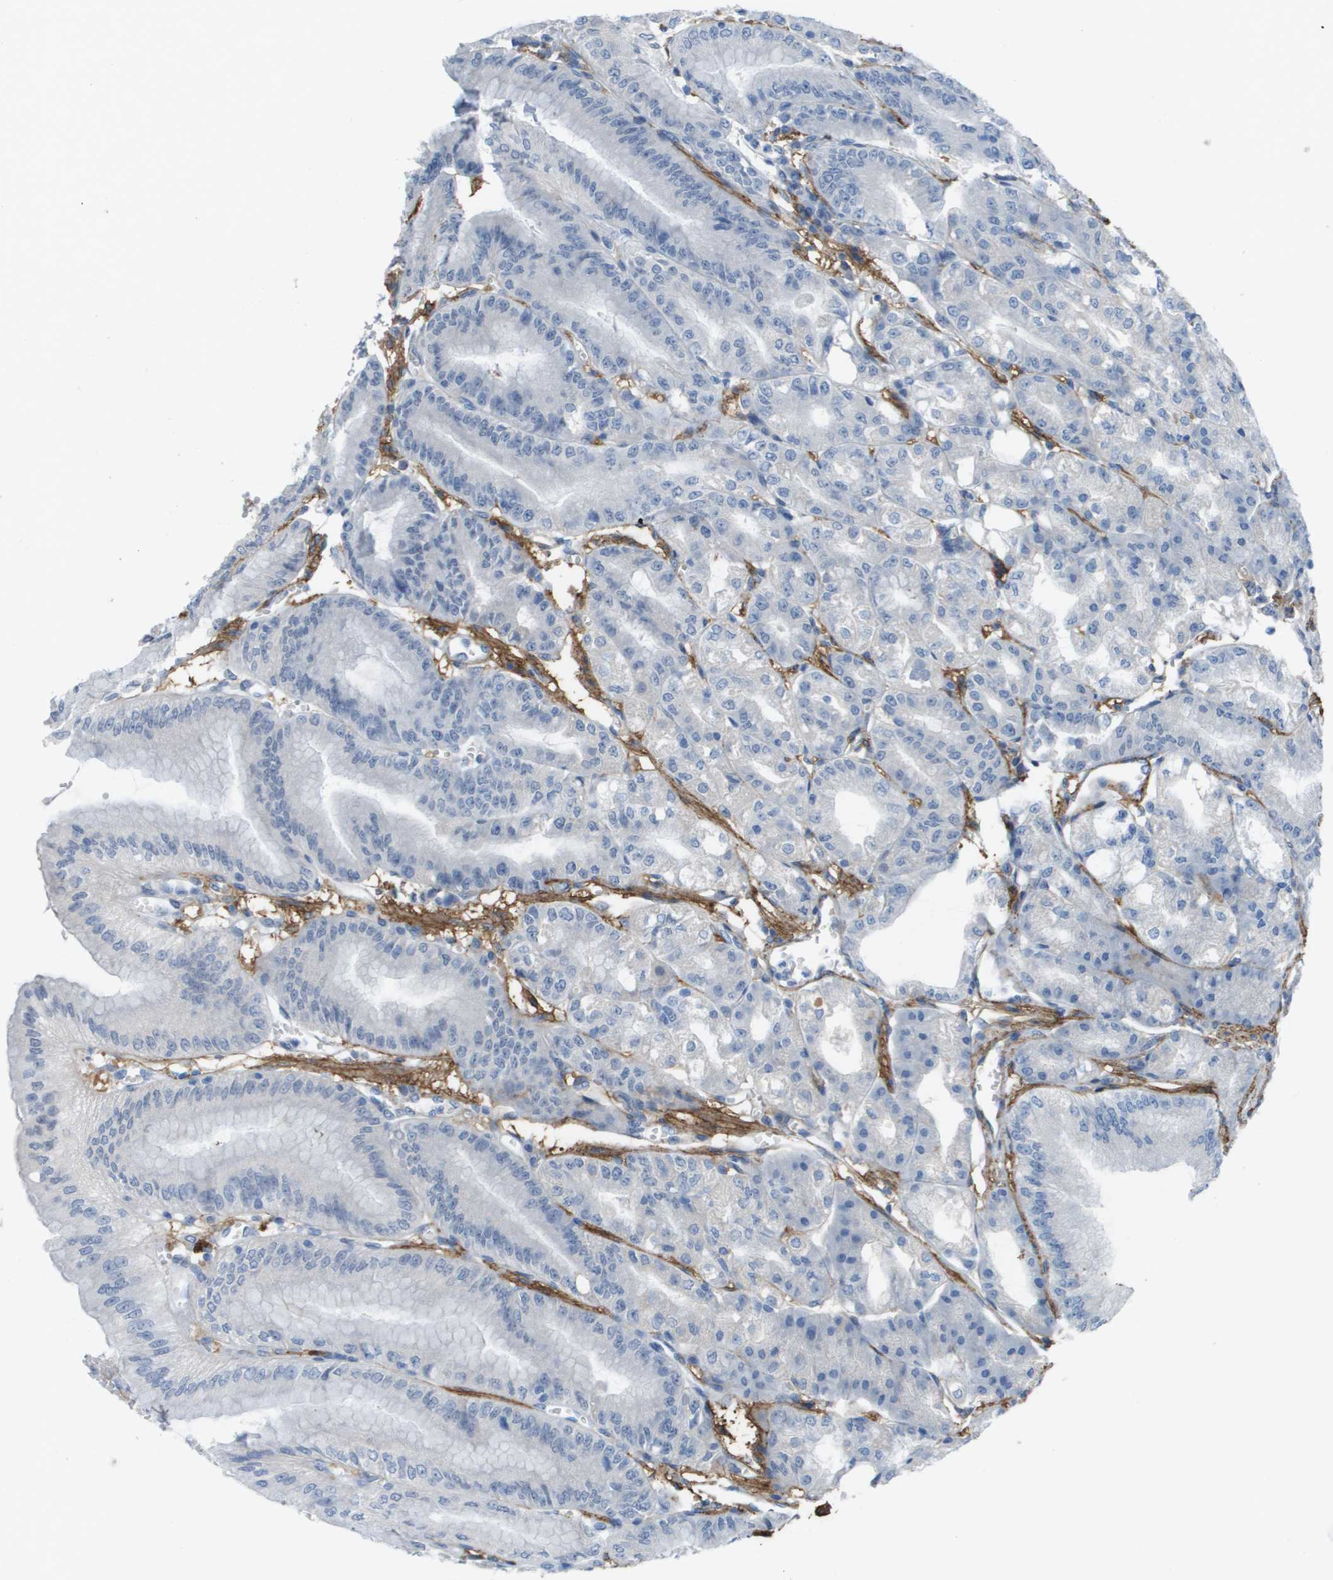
{"staining": {"intensity": "negative", "quantity": "none", "location": "none"}, "tissue": "stomach", "cell_type": "Glandular cells", "image_type": "normal", "snomed": [{"axis": "morphology", "description": "Normal tissue, NOS"}, {"axis": "topography", "description": "Stomach, lower"}], "caption": "Glandular cells are negative for protein expression in benign human stomach. (Brightfield microscopy of DAB (3,3'-diaminobenzidine) immunohistochemistry (IHC) at high magnification).", "gene": "ZBTB43", "patient": {"sex": "male", "age": 71}}